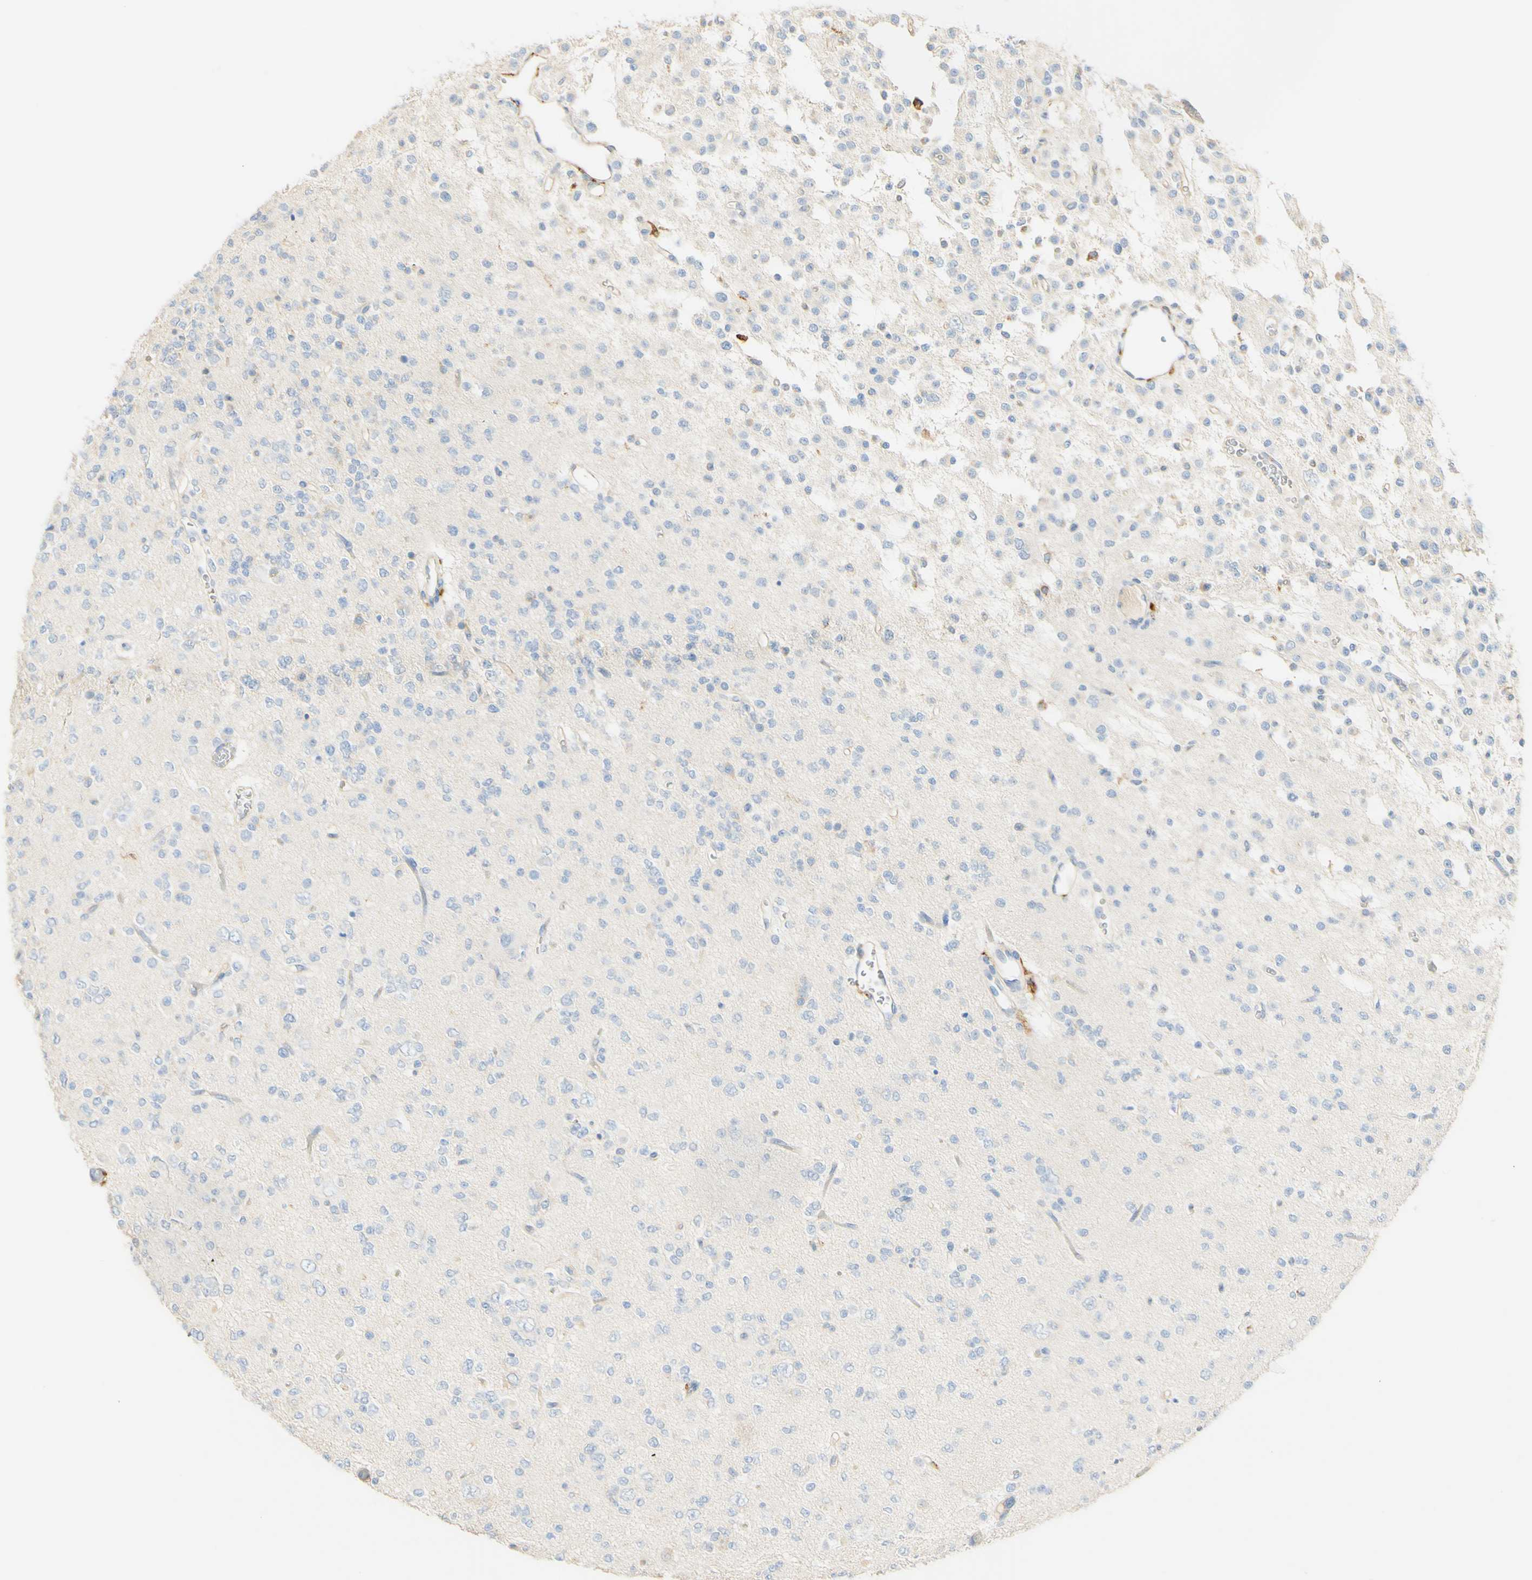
{"staining": {"intensity": "weak", "quantity": "25%-75%", "location": "cytoplasmic/membranous"}, "tissue": "glioma", "cell_type": "Tumor cells", "image_type": "cancer", "snomed": [{"axis": "morphology", "description": "Glioma, malignant, Low grade"}, {"axis": "topography", "description": "Brain"}], "caption": "Protein expression analysis of human malignant low-grade glioma reveals weak cytoplasmic/membranous expression in about 25%-75% of tumor cells. (DAB = brown stain, brightfield microscopy at high magnification).", "gene": "FCGRT", "patient": {"sex": "male", "age": 38}}